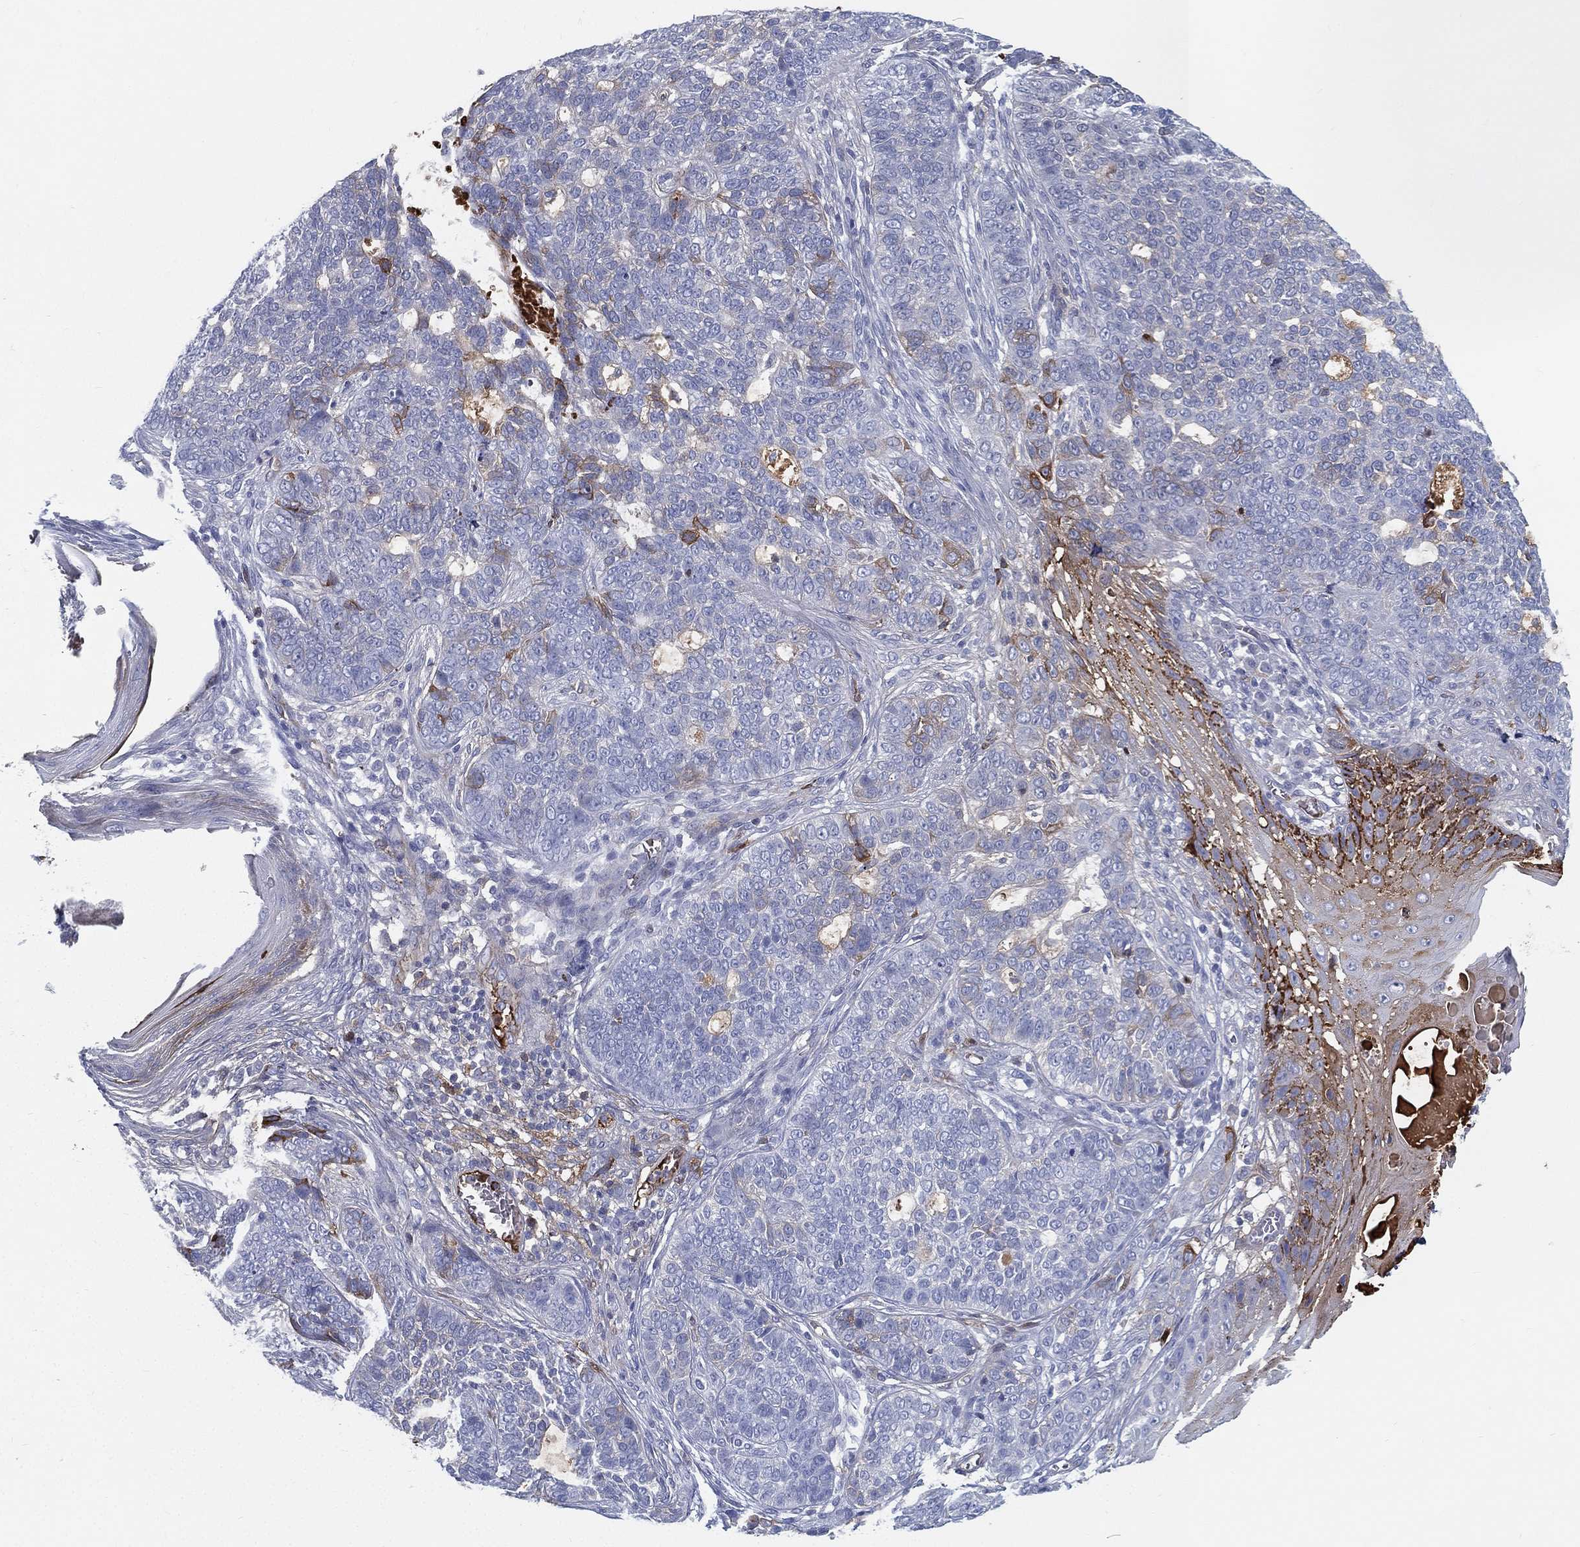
{"staining": {"intensity": "moderate", "quantity": "<25%", "location": "cytoplasmic/membranous"}, "tissue": "skin cancer", "cell_type": "Tumor cells", "image_type": "cancer", "snomed": [{"axis": "morphology", "description": "Basal cell carcinoma"}, {"axis": "topography", "description": "Skin"}], "caption": "Protein expression analysis of human skin basal cell carcinoma reveals moderate cytoplasmic/membranous expression in approximately <25% of tumor cells.", "gene": "IFNB1", "patient": {"sex": "female", "age": 69}}